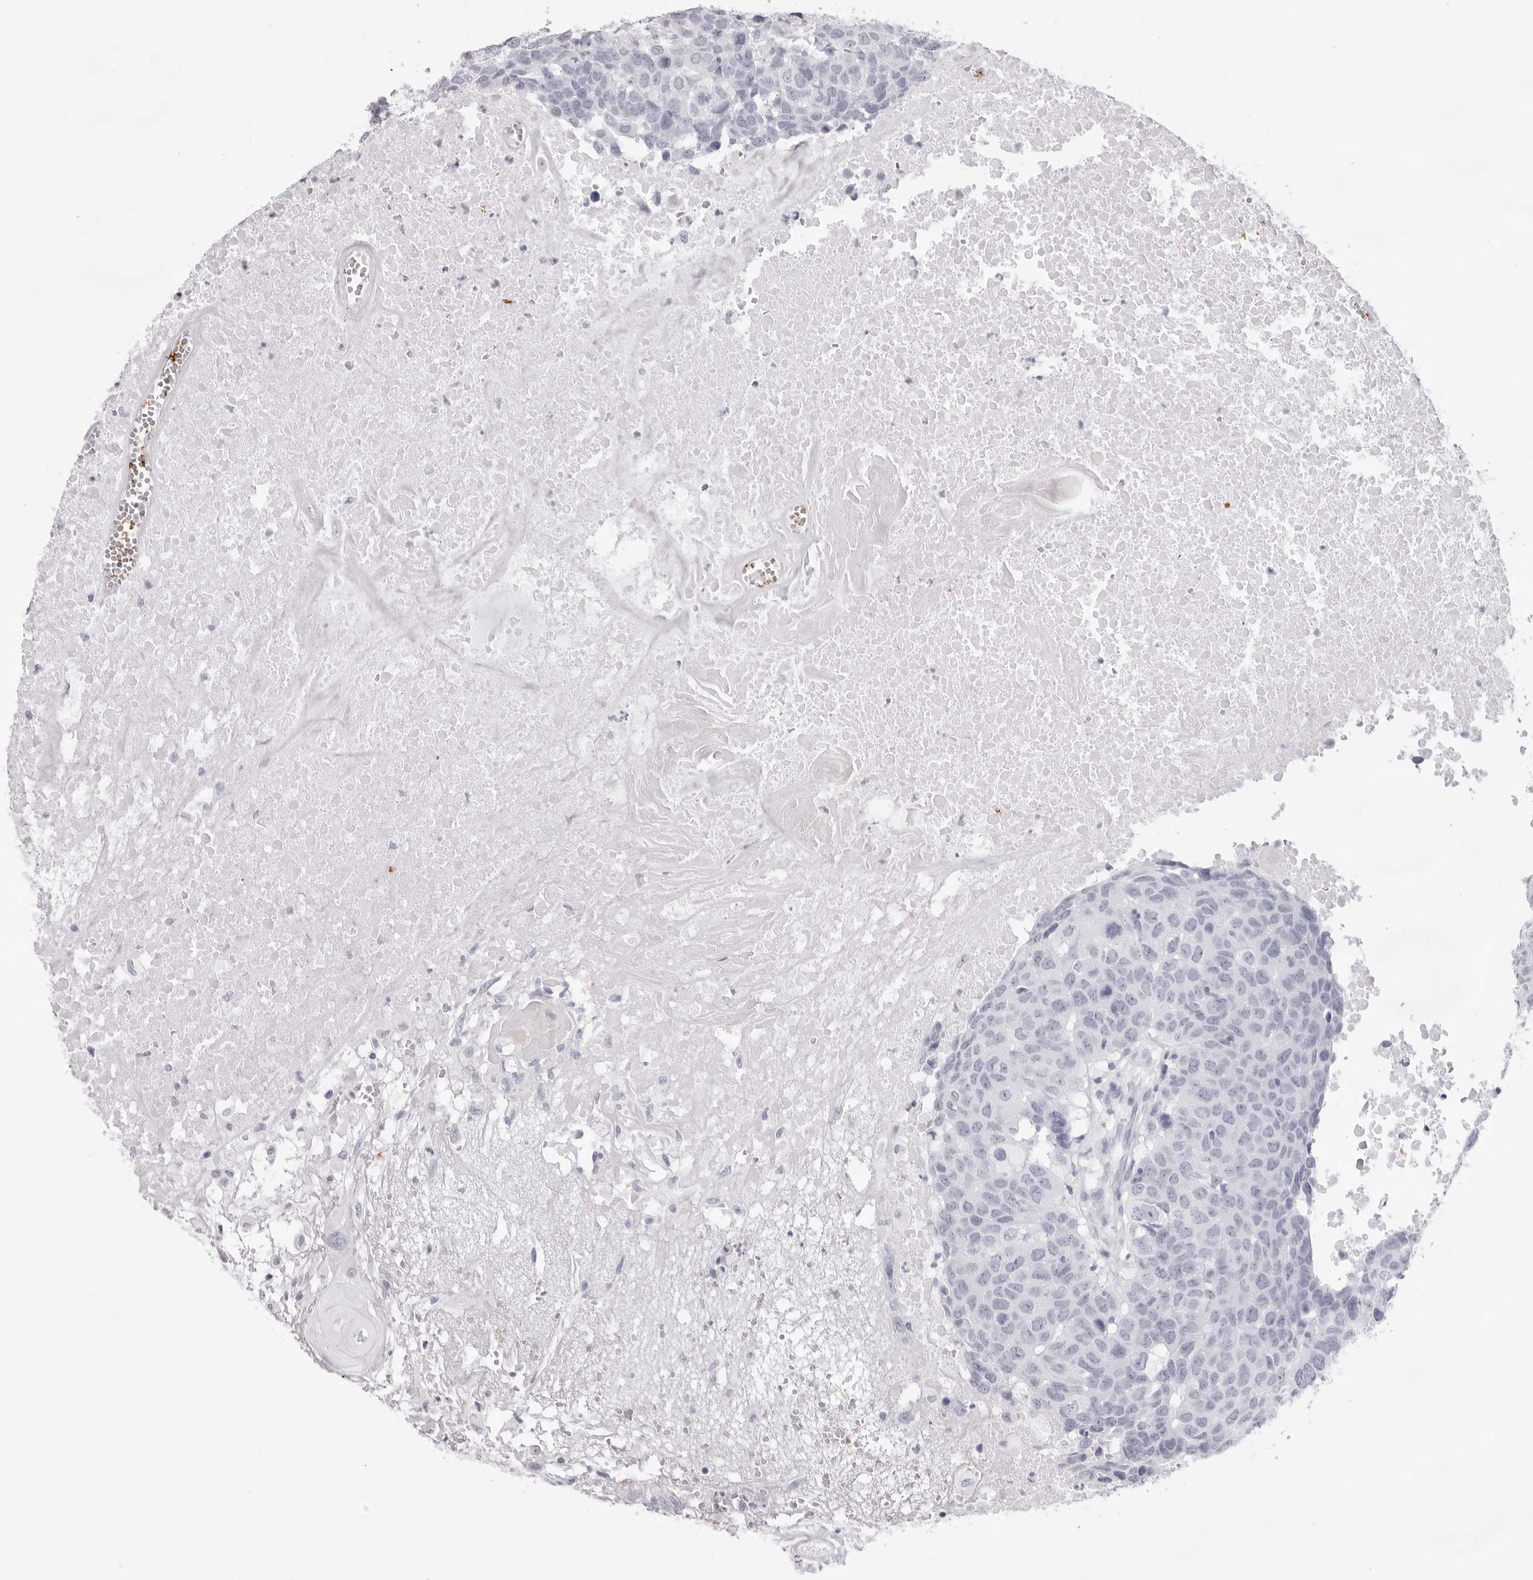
{"staining": {"intensity": "negative", "quantity": "none", "location": "none"}, "tissue": "head and neck cancer", "cell_type": "Tumor cells", "image_type": "cancer", "snomed": [{"axis": "morphology", "description": "Squamous cell carcinoma, NOS"}, {"axis": "topography", "description": "Head-Neck"}], "caption": "The histopathology image demonstrates no staining of tumor cells in head and neck squamous cell carcinoma.", "gene": "SPTA1", "patient": {"sex": "male", "age": 66}}